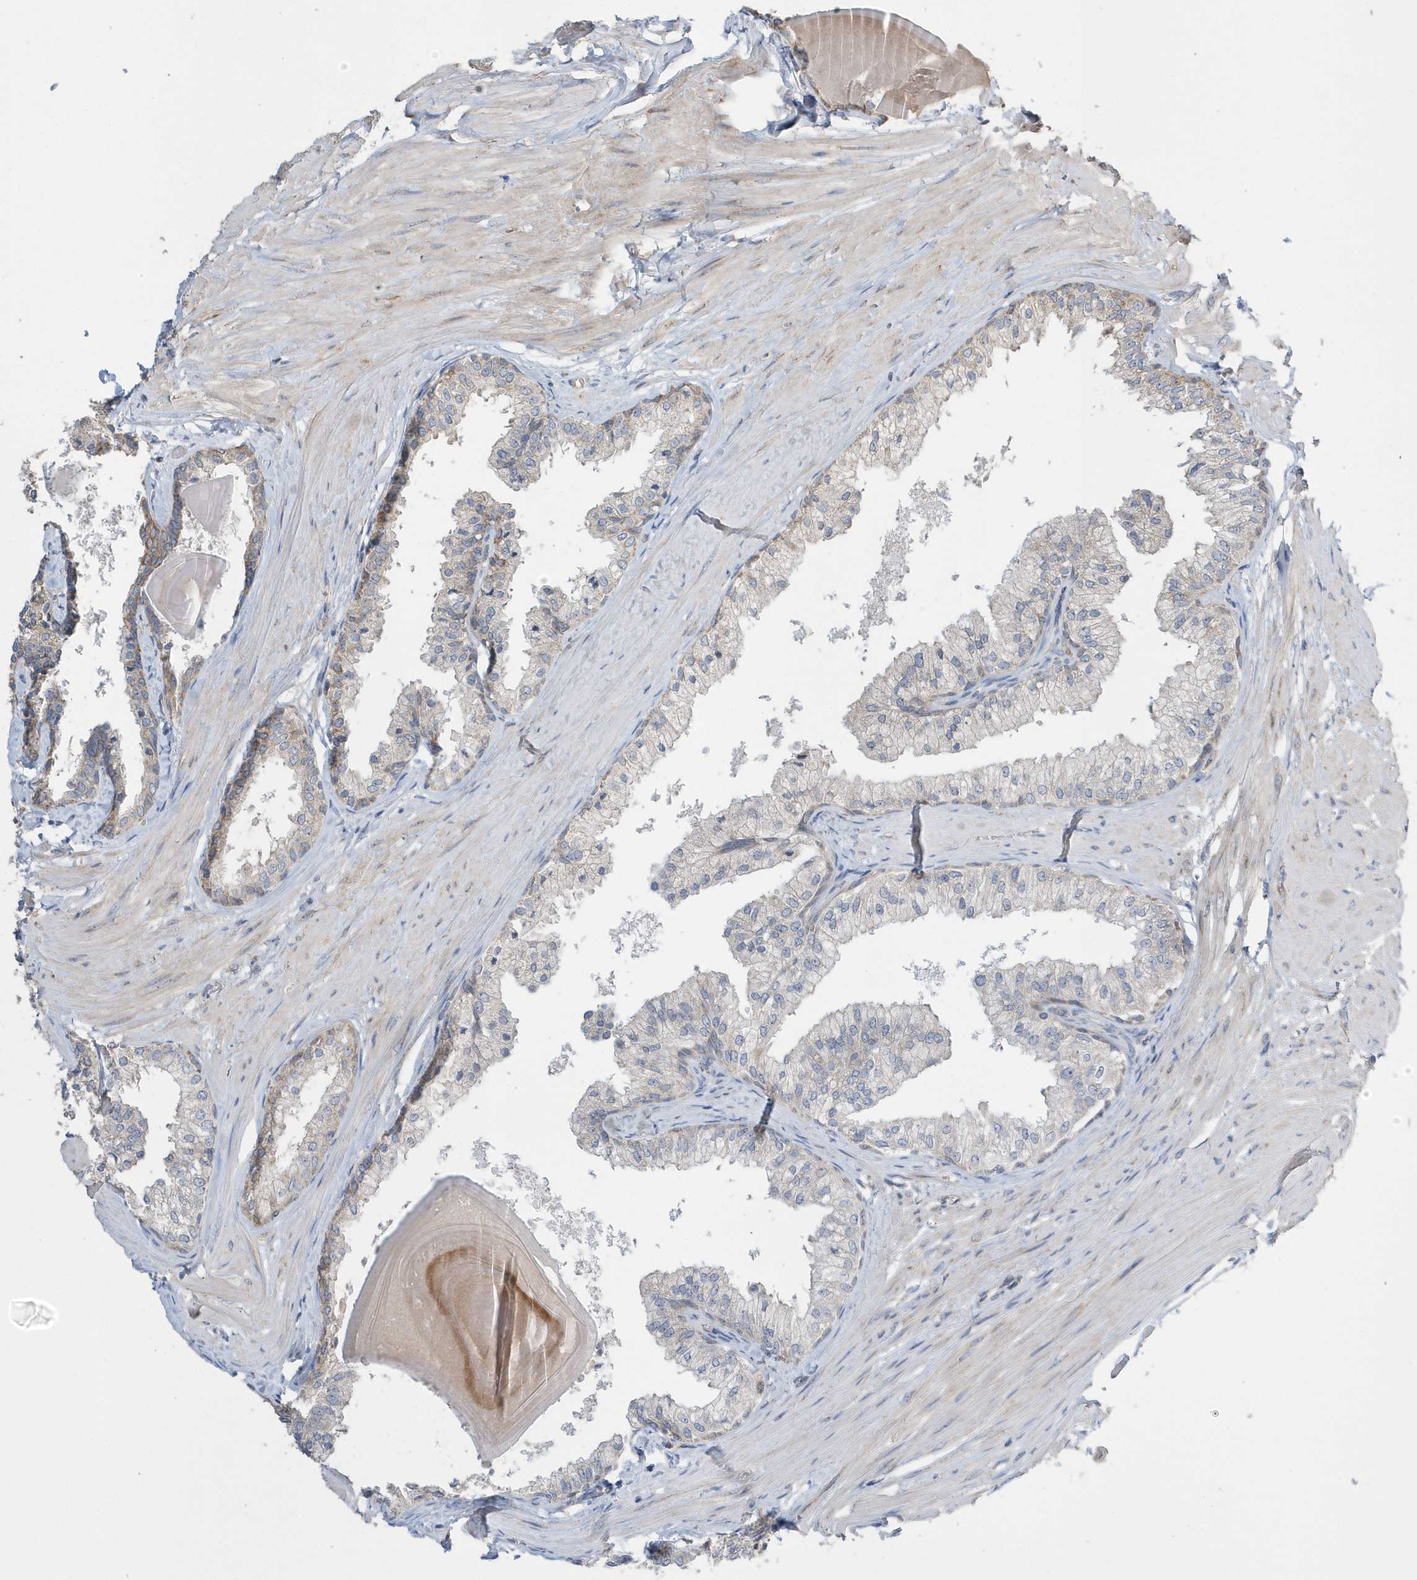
{"staining": {"intensity": "moderate", "quantity": "25%-75%", "location": "cytoplasmic/membranous"}, "tissue": "prostate", "cell_type": "Glandular cells", "image_type": "normal", "snomed": [{"axis": "morphology", "description": "Normal tissue, NOS"}, {"axis": "topography", "description": "Prostate"}], "caption": "IHC of benign prostate exhibits medium levels of moderate cytoplasmic/membranous staining in about 25%-75% of glandular cells.", "gene": "SPATA5", "patient": {"sex": "male", "age": 48}}